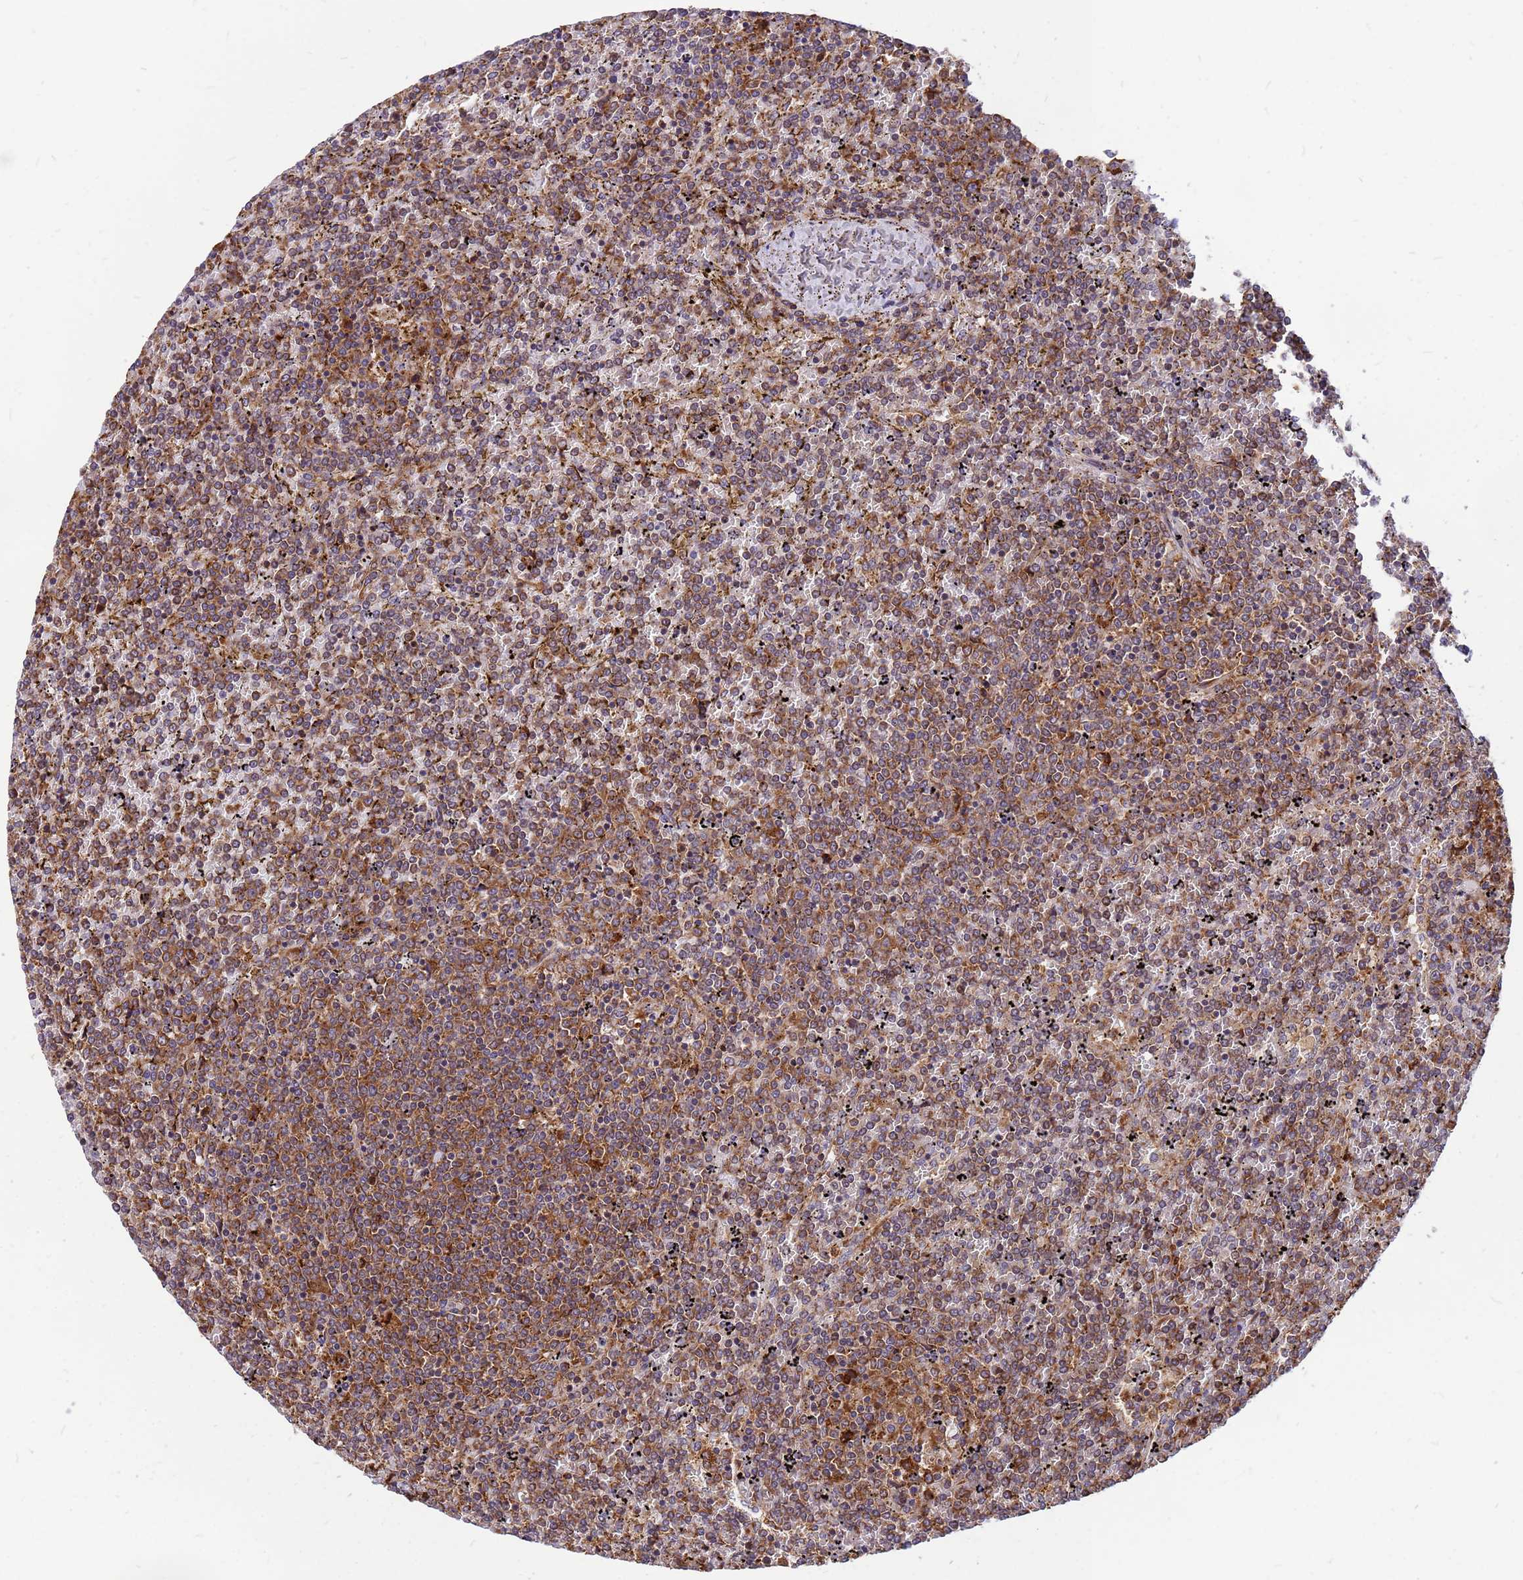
{"staining": {"intensity": "moderate", "quantity": ">75%", "location": "cytoplasmic/membranous"}, "tissue": "lymphoma", "cell_type": "Tumor cells", "image_type": "cancer", "snomed": [{"axis": "morphology", "description": "Malignant lymphoma, non-Hodgkin's type, Low grade"}, {"axis": "topography", "description": "Spleen"}], "caption": "The image exhibits a brown stain indicating the presence of a protein in the cytoplasmic/membranous of tumor cells in malignant lymphoma, non-Hodgkin's type (low-grade).", "gene": "RPL8", "patient": {"sex": "female", "age": 19}}